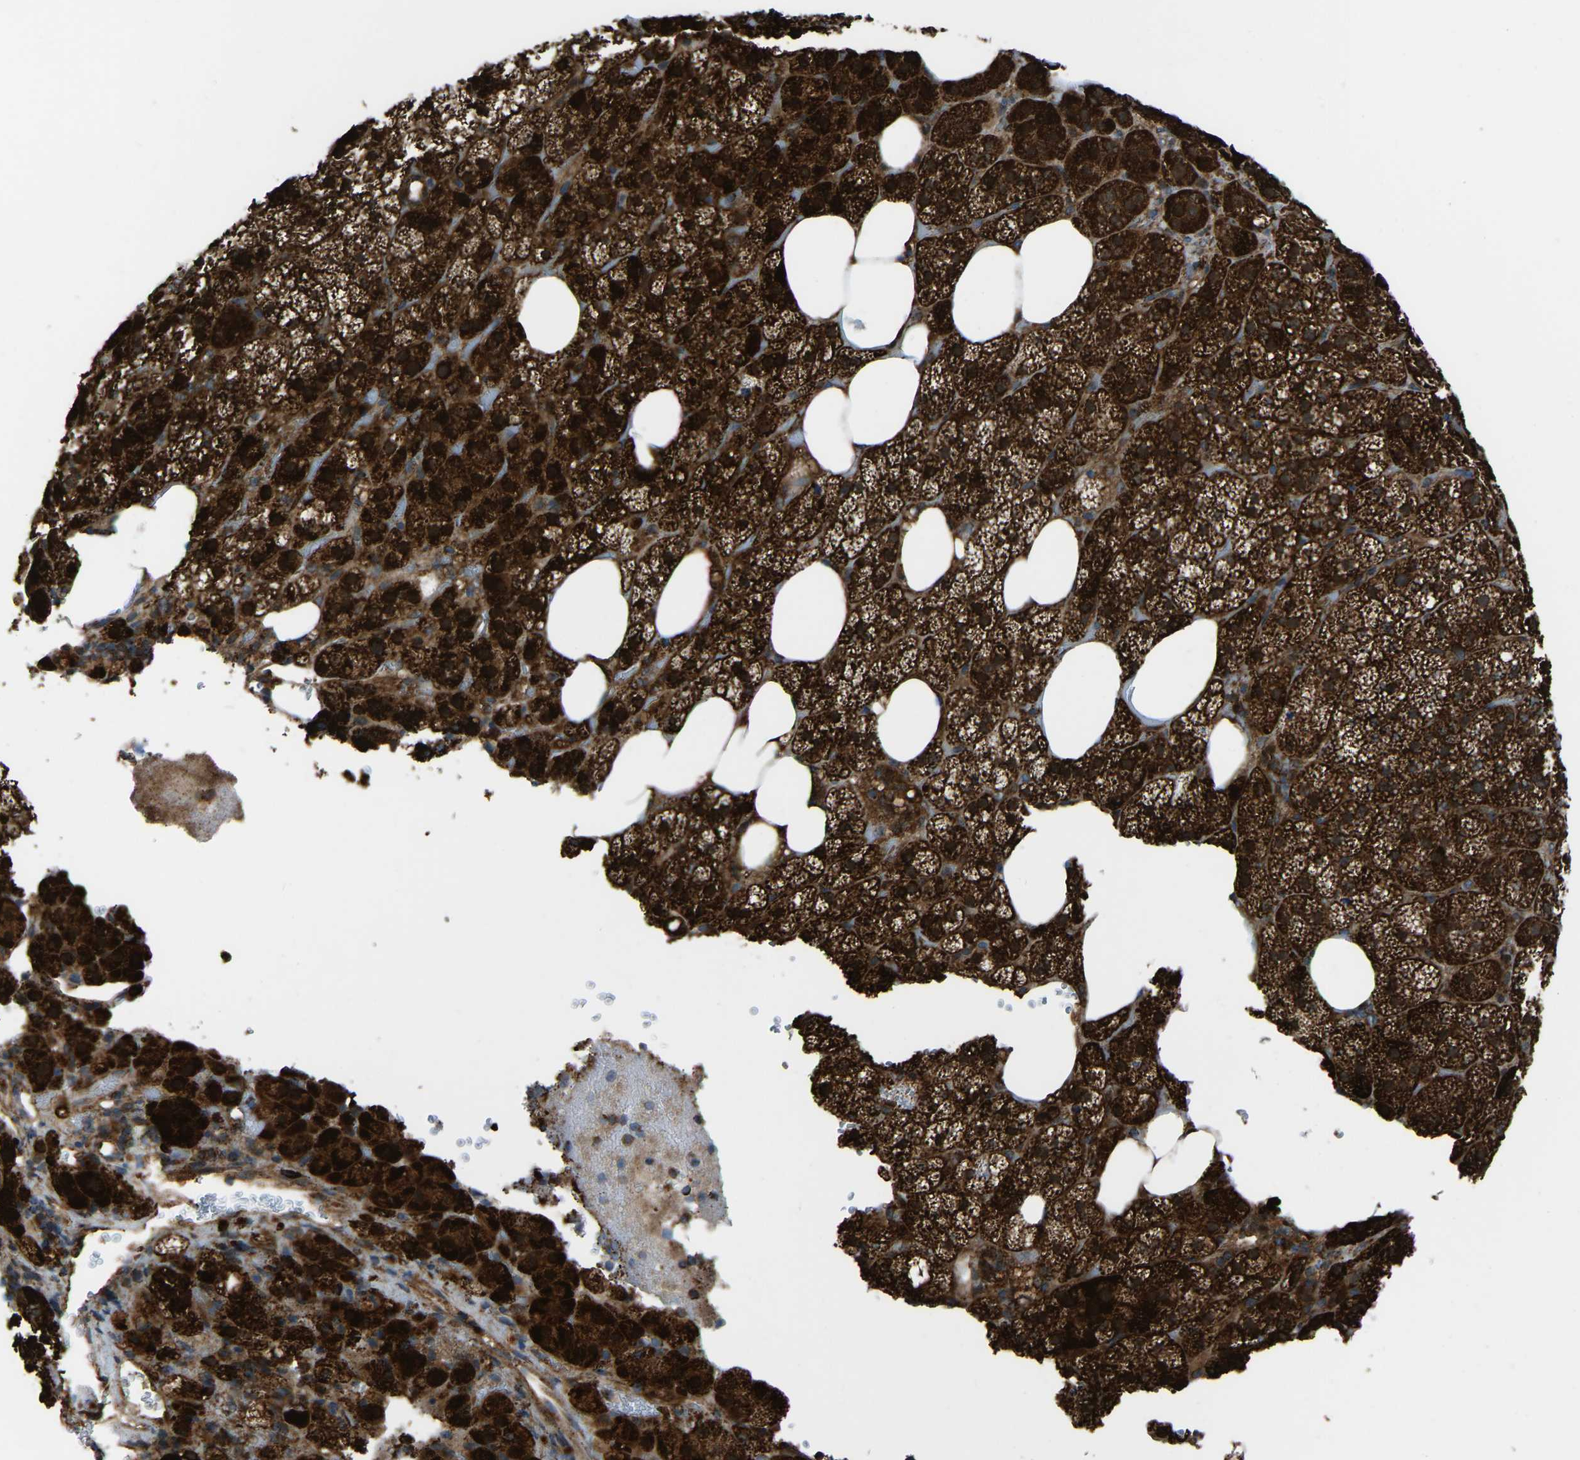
{"staining": {"intensity": "strong", "quantity": ">75%", "location": "cytoplasmic/membranous"}, "tissue": "adrenal gland", "cell_type": "Glandular cells", "image_type": "normal", "snomed": [{"axis": "morphology", "description": "Normal tissue, NOS"}, {"axis": "topography", "description": "Adrenal gland"}], "caption": "DAB immunohistochemical staining of unremarkable human adrenal gland shows strong cytoplasmic/membranous protein positivity in about >75% of glandular cells. (Stains: DAB in brown, nuclei in blue, Microscopy: brightfield microscopy at high magnification).", "gene": "AKR1A1", "patient": {"sex": "female", "age": 59}}